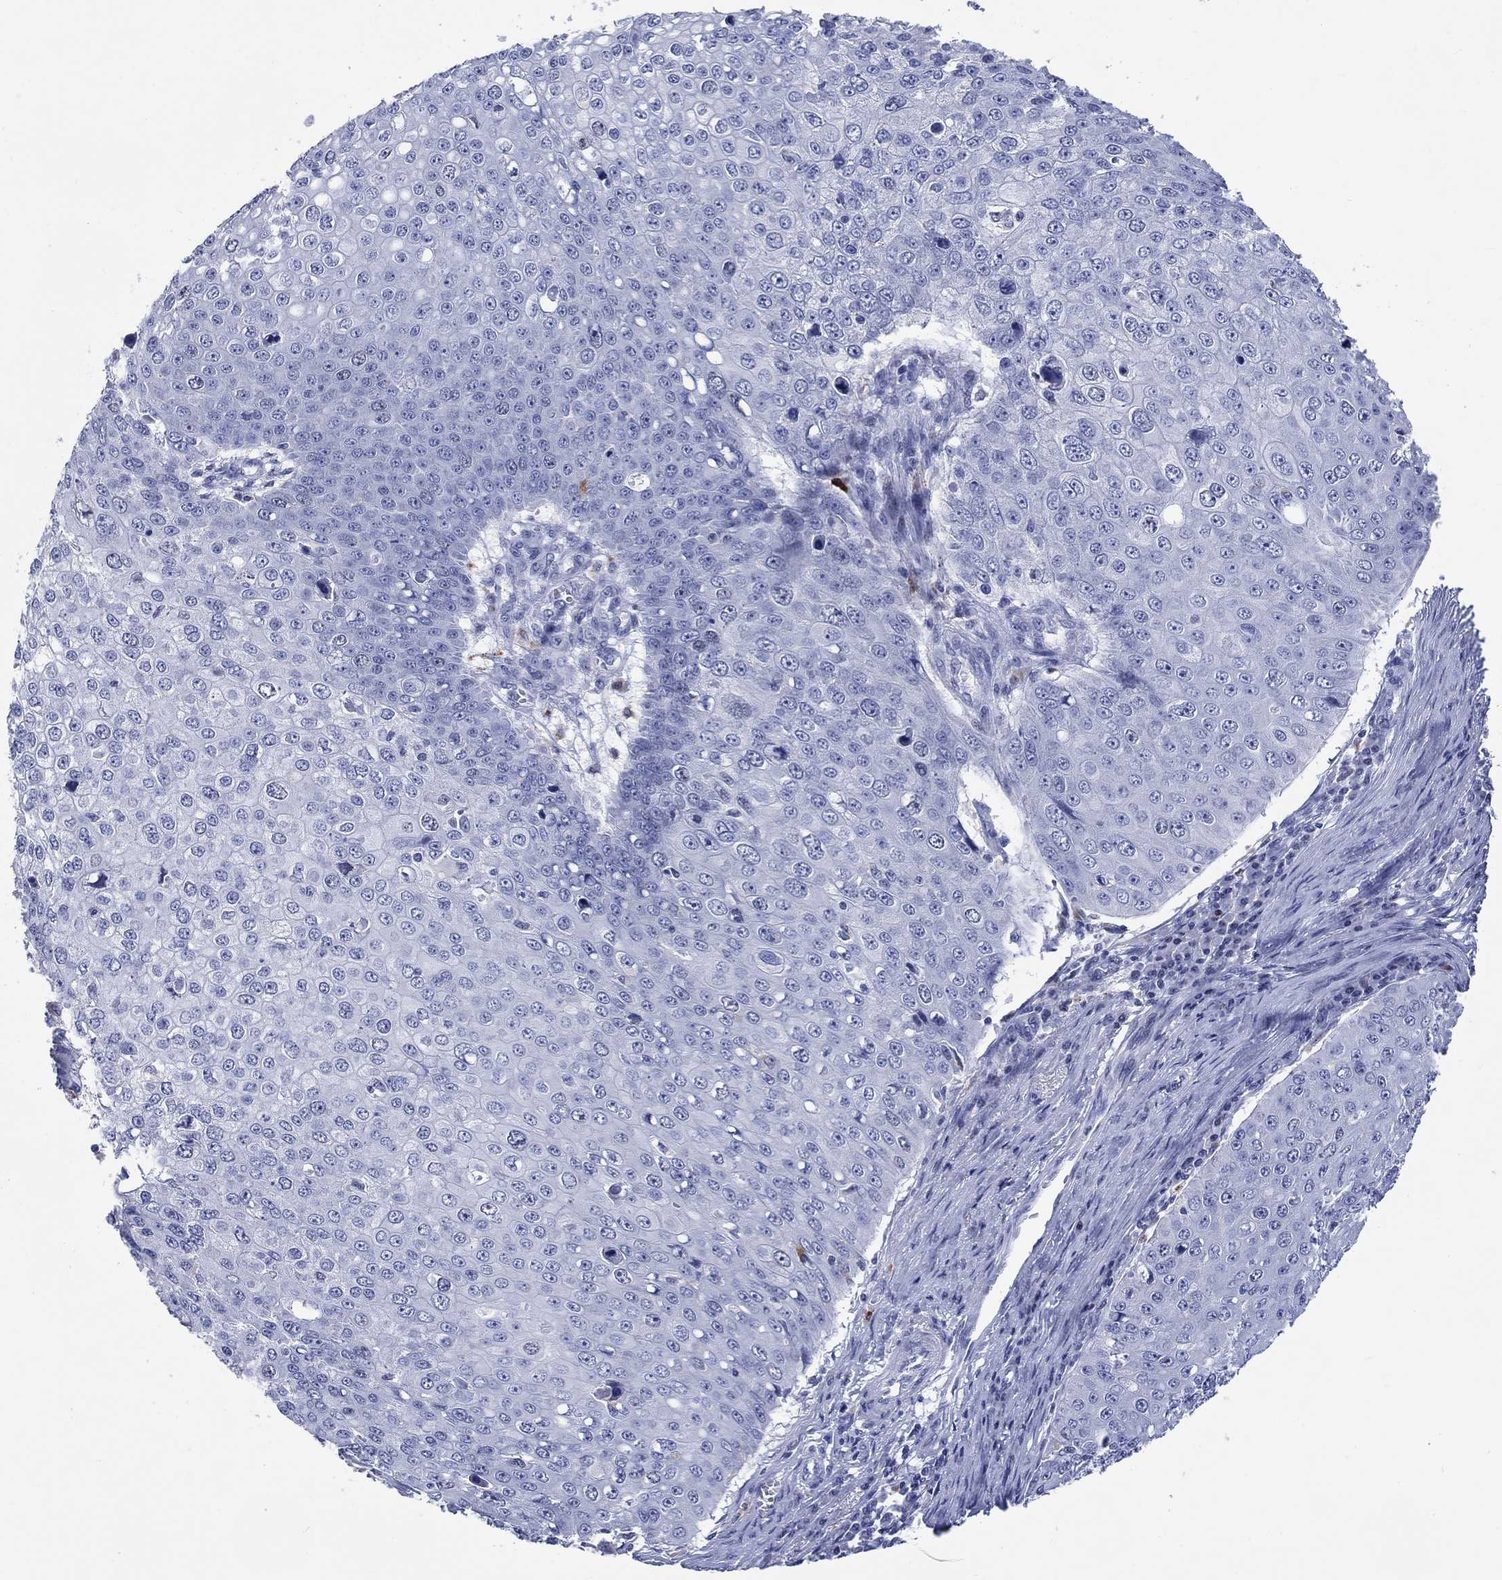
{"staining": {"intensity": "negative", "quantity": "none", "location": "none"}, "tissue": "skin cancer", "cell_type": "Tumor cells", "image_type": "cancer", "snomed": [{"axis": "morphology", "description": "Squamous cell carcinoma, NOS"}, {"axis": "topography", "description": "Skin"}], "caption": "The immunohistochemistry histopathology image has no significant staining in tumor cells of skin cancer (squamous cell carcinoma) tissue.", "gene": "CDCA2", "patient": {"sex": "male", "age": 71}}